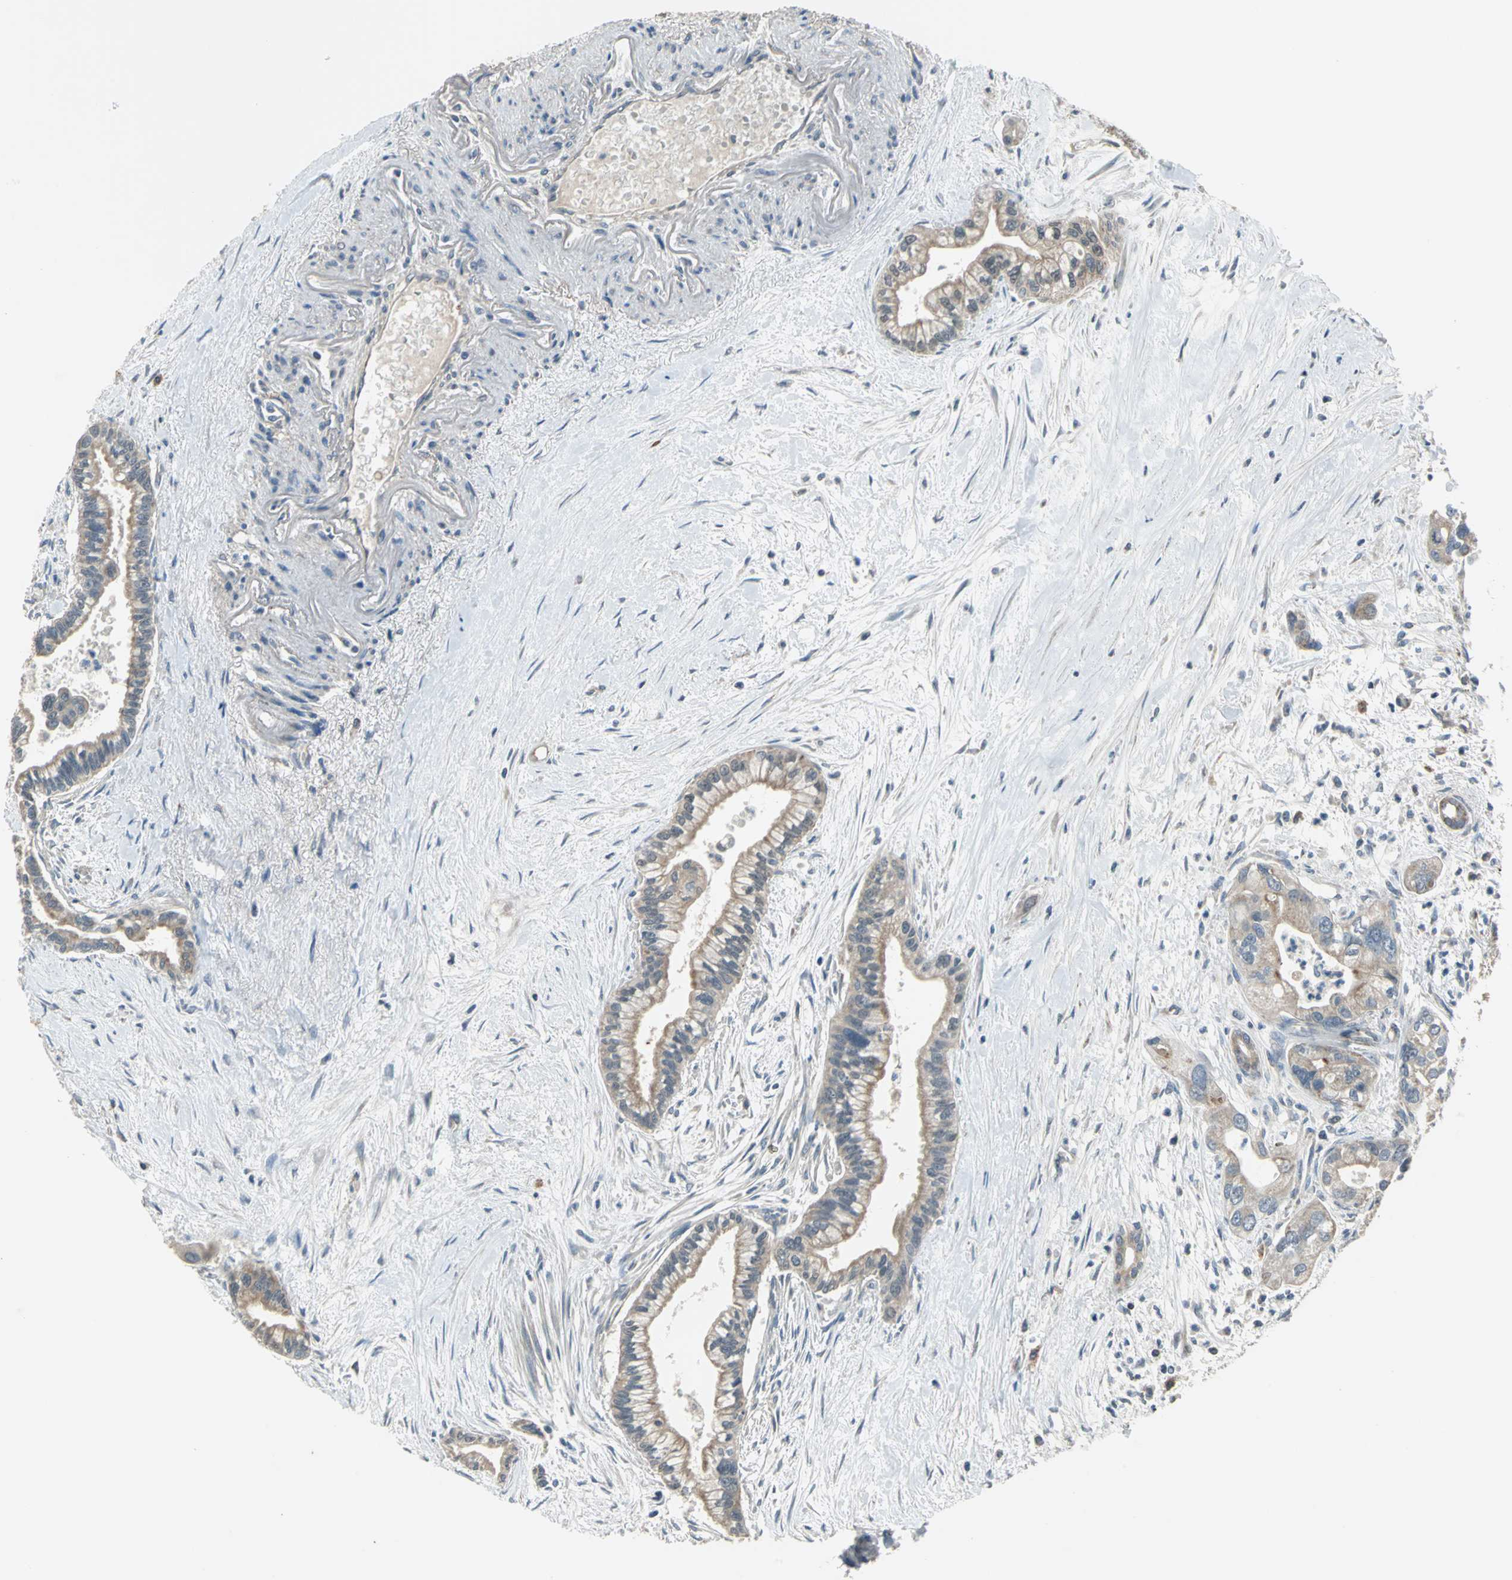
{"staining": {"intensity": "moderate", "quantity": ">75%", "location": "cytoplasmic/membranous"}, "tissue": "pancreatic cancer", "cell_type": "Tumor cells", "image_type": "cancer", "snomed": [{"axis": "morphology", "description": "Adenocarcinoma, NOS"}, {"axis": "topography", "description": "Pancreas"}], "caption": "This is an image of immunohistochemistry staining of adenocarcinoma (pancreatic), which shows moderate expression in the cytoplasmic/membranous of tumor cells.", "gene": "TRAK1", "patient": {"sex": "male", "age": 70}}